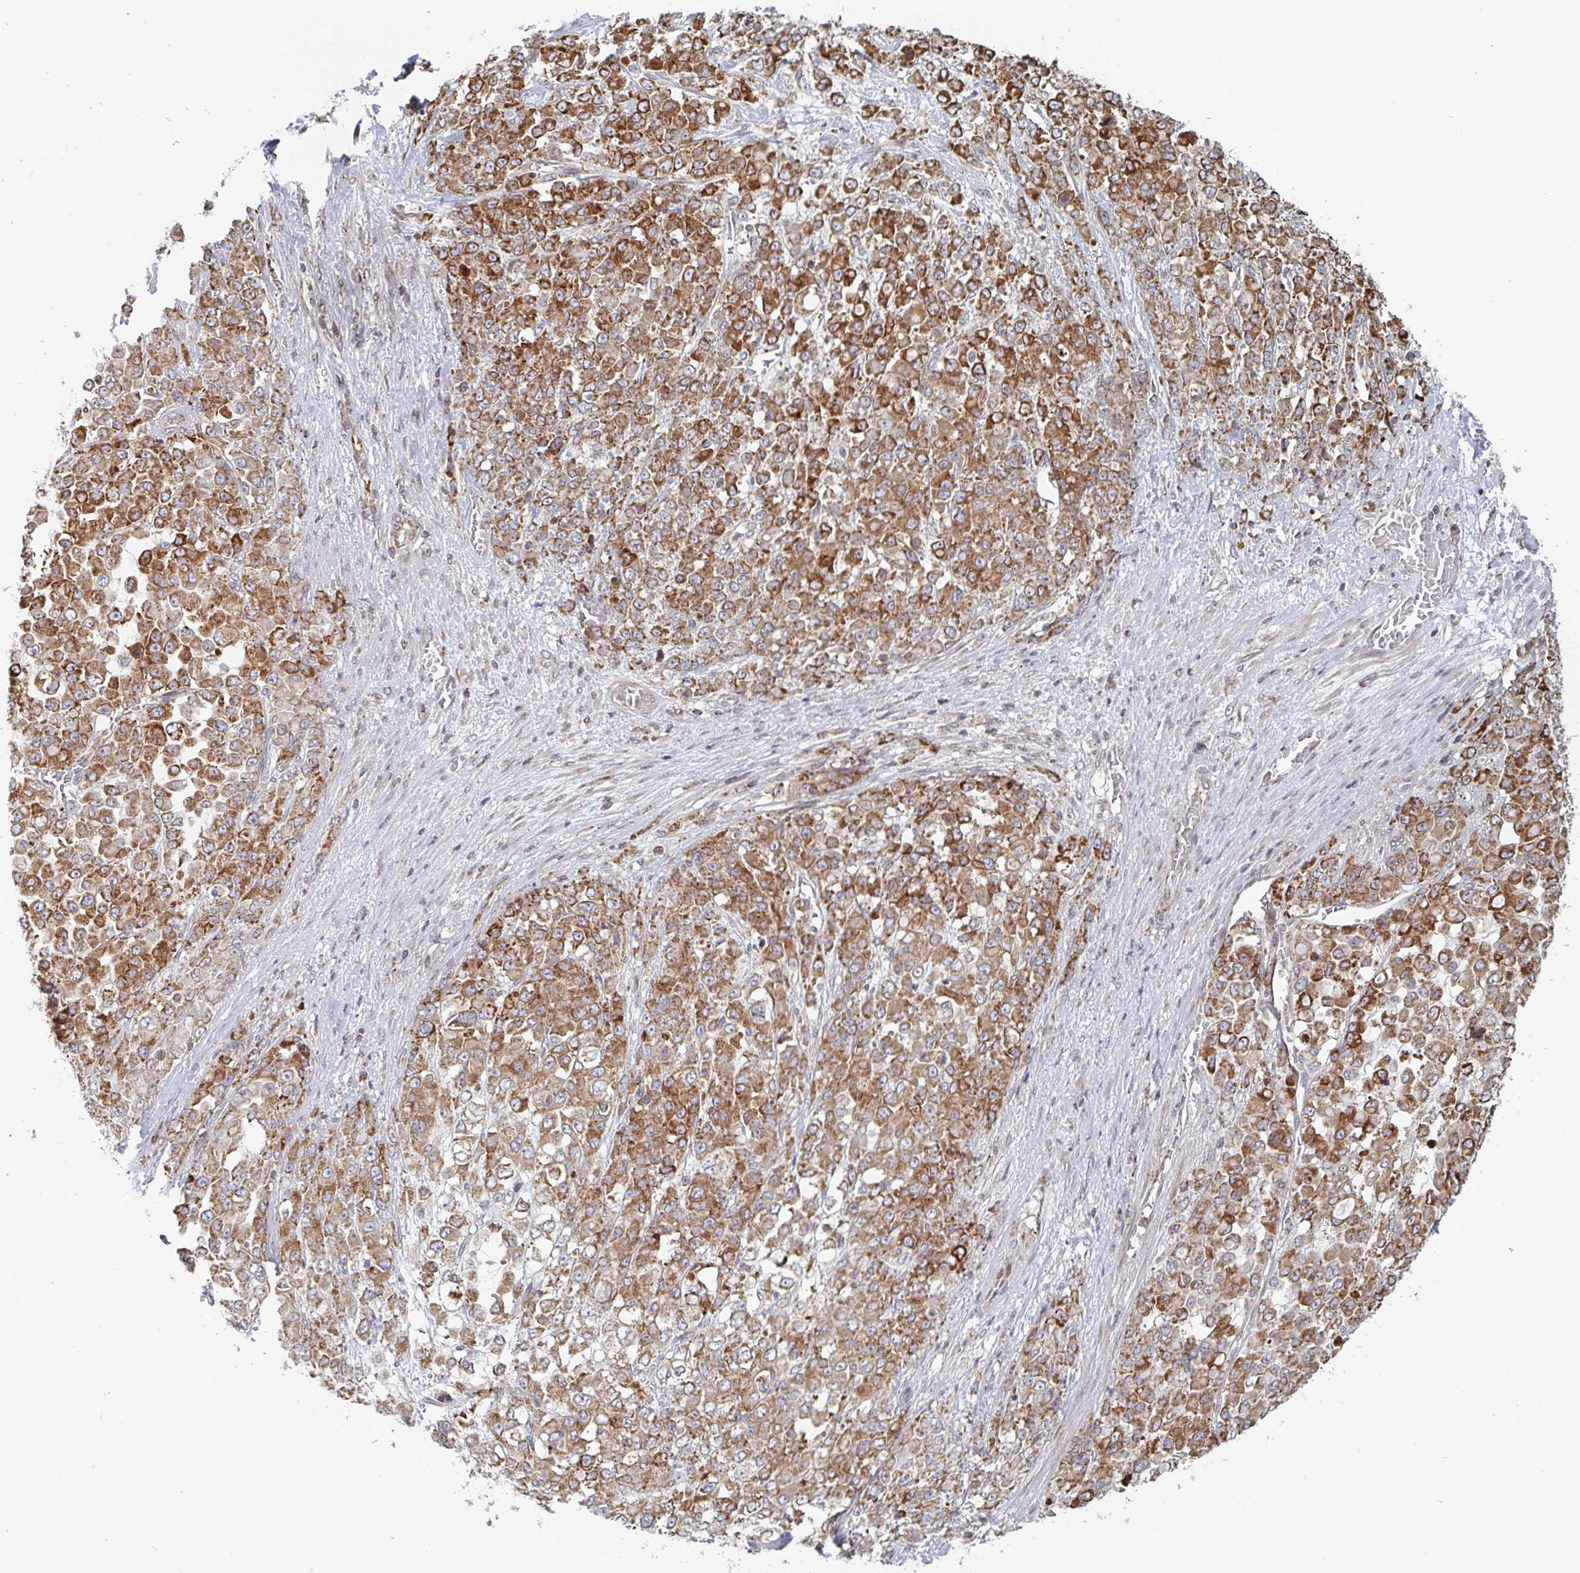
{"staining": {"intensity": "strong", "quantity": ">75%", "location": "cytoplasmic/membranous"}, "tissue": "stomach cancer", "cell_type": "Tumor cells", "image_type": "cancer", "snomed": [{"axis": "morphology", "description": "Adenocarcinoma, NOS"}, {"axis": "topography", "description": "Stomach"}], "caption": "Stomach cancer stained for a protein displays strong cytoplasmic/membranous positivity in tumor cells.", "gene": "STARD8", "patient": {"sex": "female", "age": 76}}